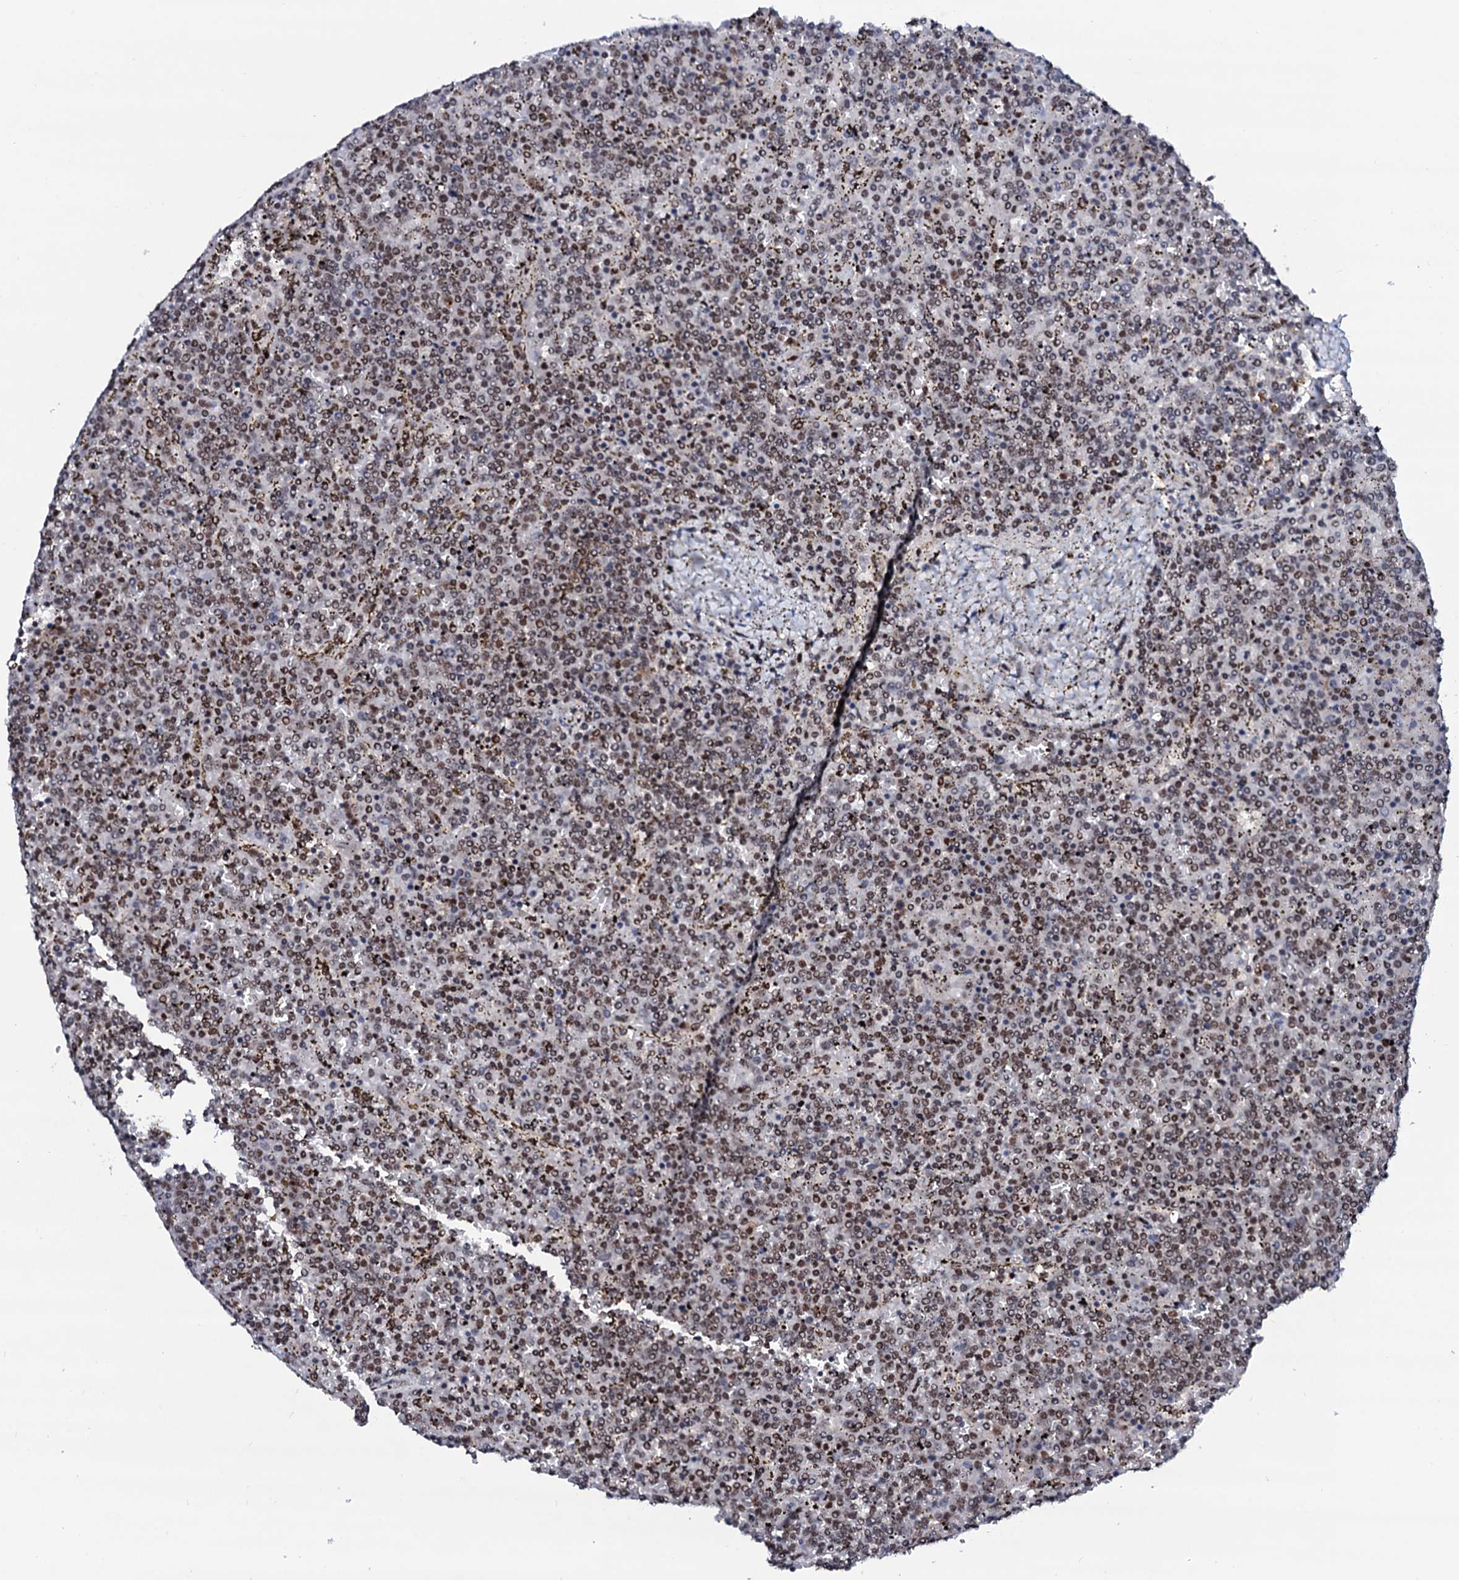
{"staining": {"intensity": "moderate", "quantity": "25%-75%", "location": "nuclear"}, "tissue": "lymphoma", "cell_type": "Tumor cells", "image_type": "cancer", "snomed": [{"axis": "morphology", "description": "Malignant lymphoma, non-Hodgkin's type, Low grade"}, {"axis": "topography", "description": "Spleen"}], "caption": "High-power microscopy captured an immunohistochemistry (IHC) micrograph of malignant lymphoma, non-Hodgkin's type (low-grade), revealing moderate nuclear staining in about 25%-75% of tumor cells.", "gene": "PRPF18", "patient": {"sex": "female", "age": 19}}